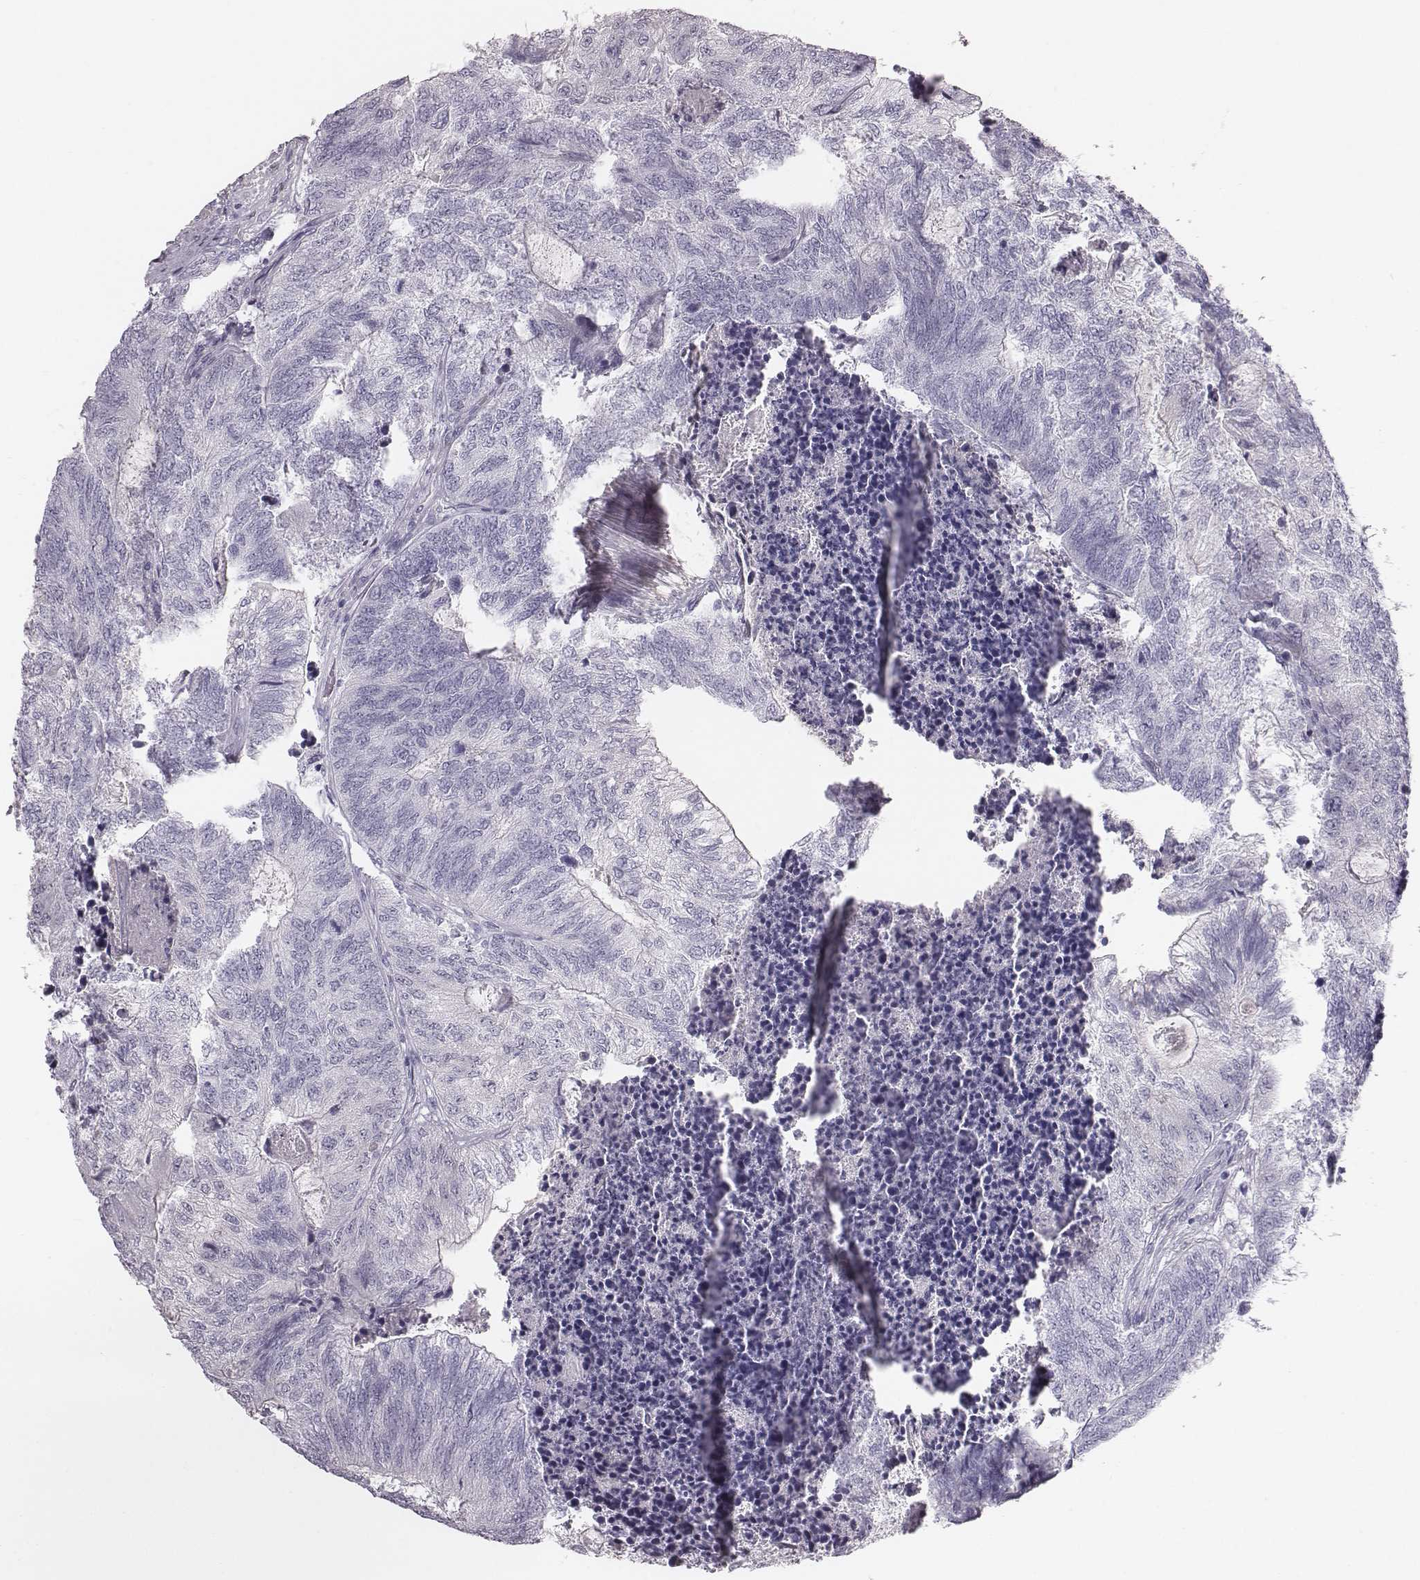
{"staining": {"intensity": "negative", "quantity": "none", "location": "none"}, "tissue": "colorectal cancer", "cell_type": "Tumor cells", "image_type": "cancer", "snomed": [{"axis": "morphology", "description": "Adenocarcinoma, NOS"}, {"axis": "topography", "description": "Colon"}], "caption": "This histopathology image is of colorectal cancer stained with IHC to label a protein in brown with the nuclei are counter-stained blue. There is no expression in tumor cells.", "gene": "CRISP1", "patient": {"sex": "female", "age": 67}}